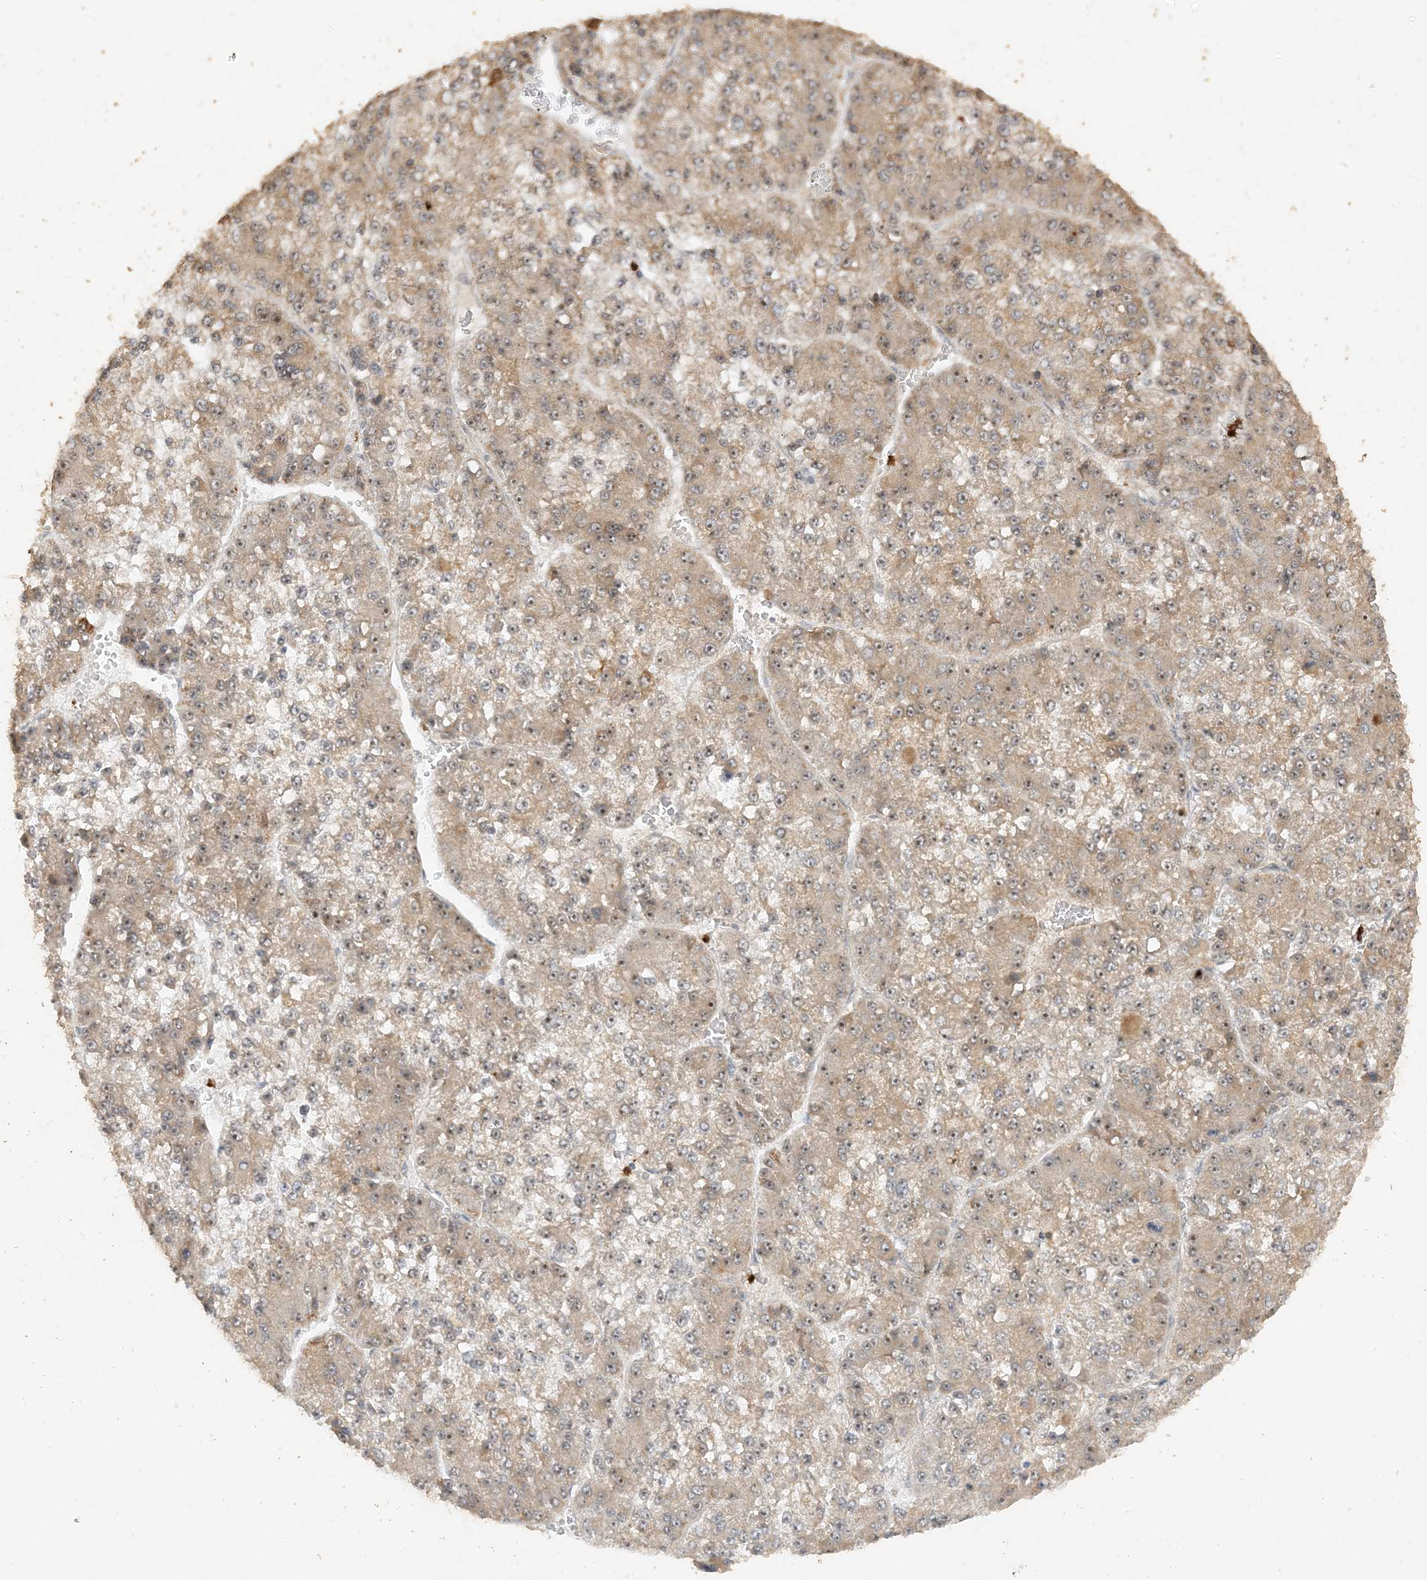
{"staining": {"intensity": "moderate", "quantity": "25%-75%", "location": "cytoplasmic/membranous,nuclear"}, "tissue": "liver cancer", "cell_type": "Tumor cells", "image_type": "cancer", "snomed": [{"axis": "morphology", "description": "Carcinoma, Hepatocellular, NOS"}, {"axis": "topography", "description": "Liver"}], "caption": "Immunohistochemical staining of liver hepatocellular carcinoma demonstrates moderate cytoplasmic/membranous and nuclear protein positivity in about 25%-75% of tumor cells.", "gene": "DDX18", "patient": {"sex": "female", "age": 73}}